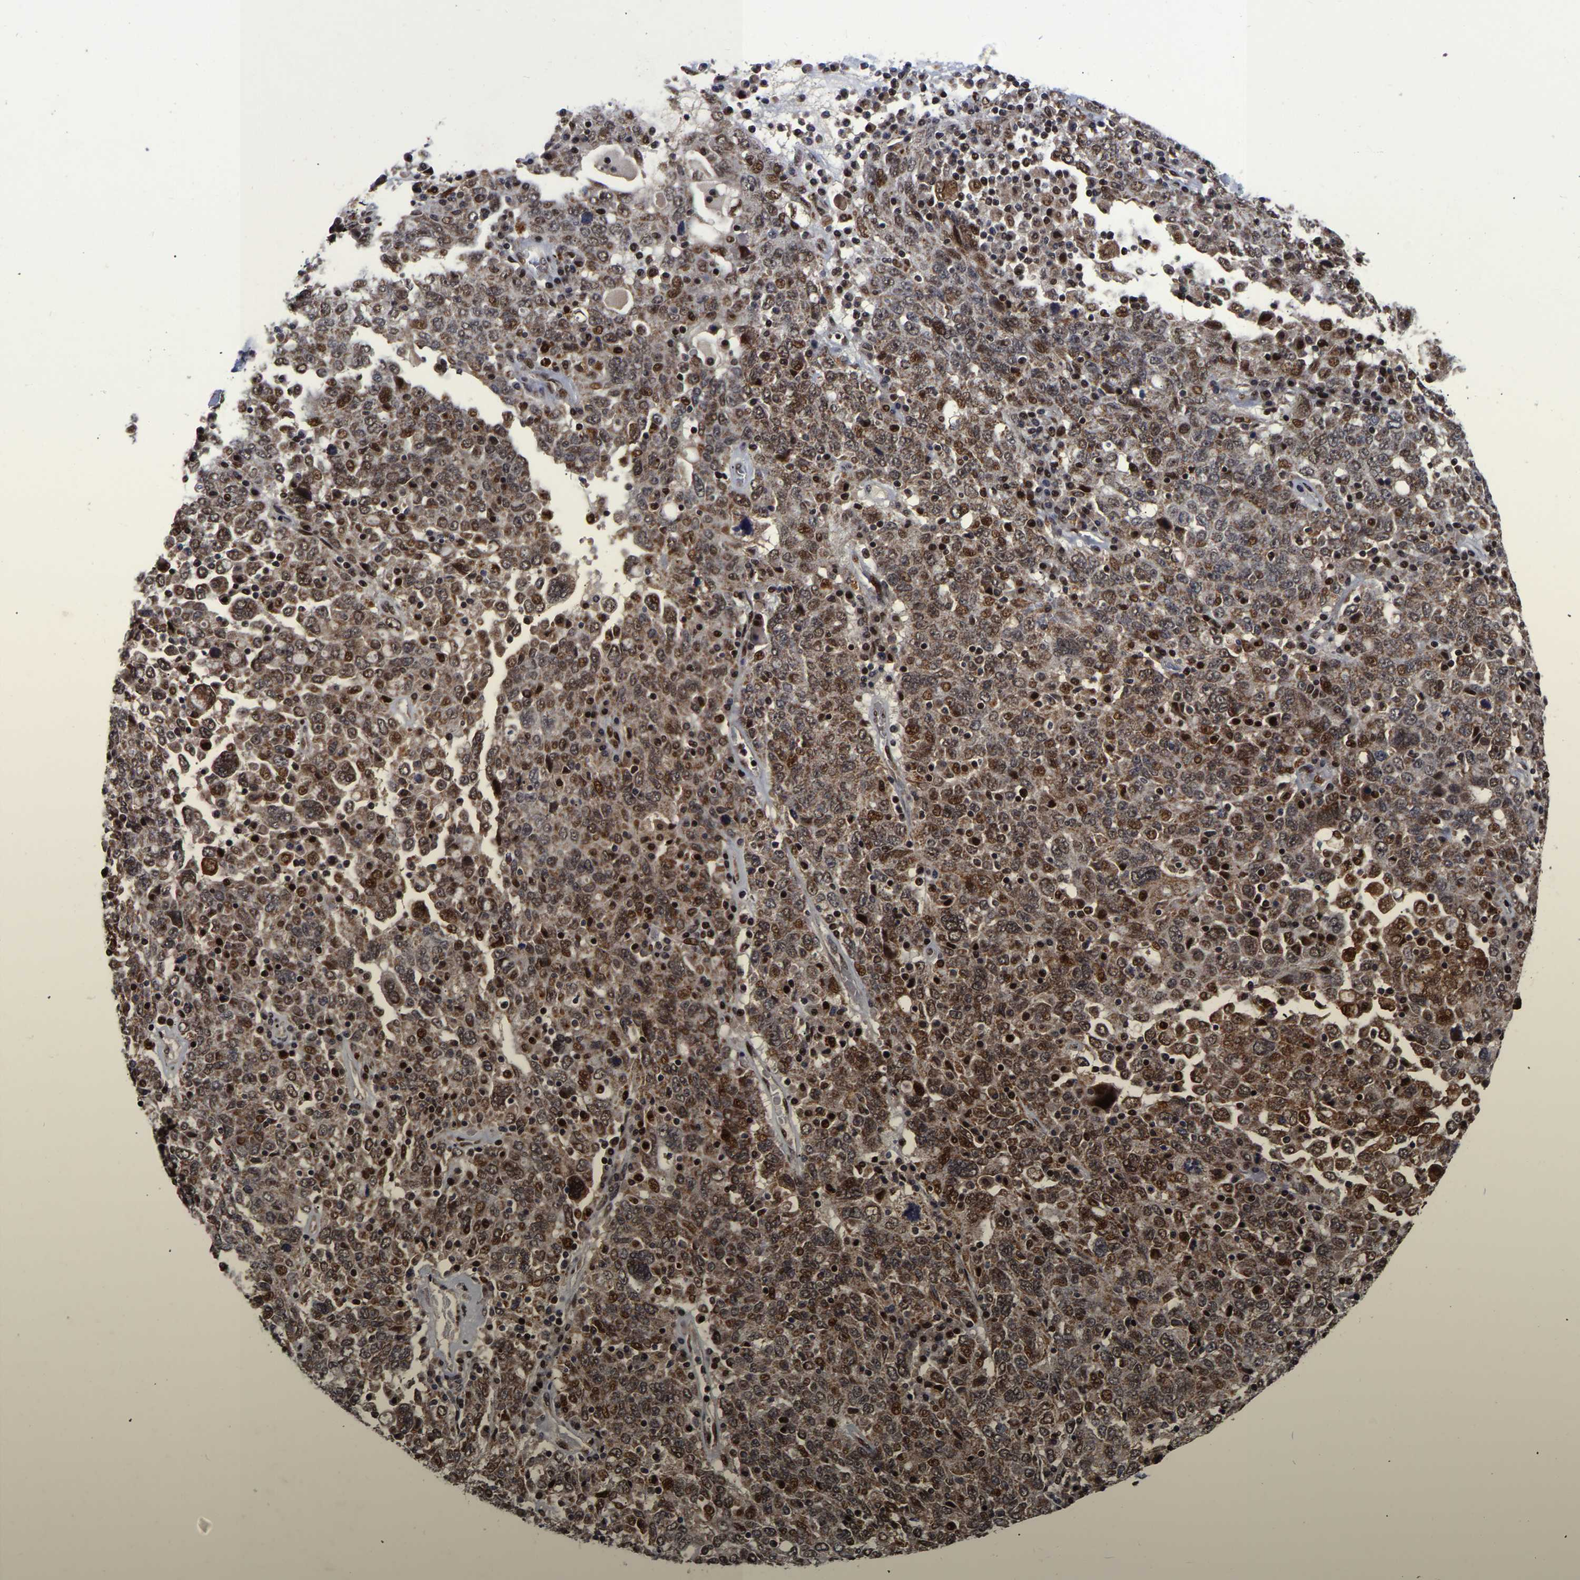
{"staining": {"intensity": "moderate", "quantity": ">75%", "location": "cytoplasmic/membranous,nuclear"}, "tissue": "ovarian cancer", "cell_type": "Tumor cells", "image_type": "cancer", "snomed": [{"axis": "morphology", "description": "Carcinoma, endometroid"}, {"axis": "topography", "description": "Ovary"}], "caption": "Ovarian cancer tissue demonstrates moderate cytoplasmic/membranous and nuclear positivity in approximately >75% of tumor cells", "gene": "JUNB", "patient": {"sex": "female", "age": 62}}